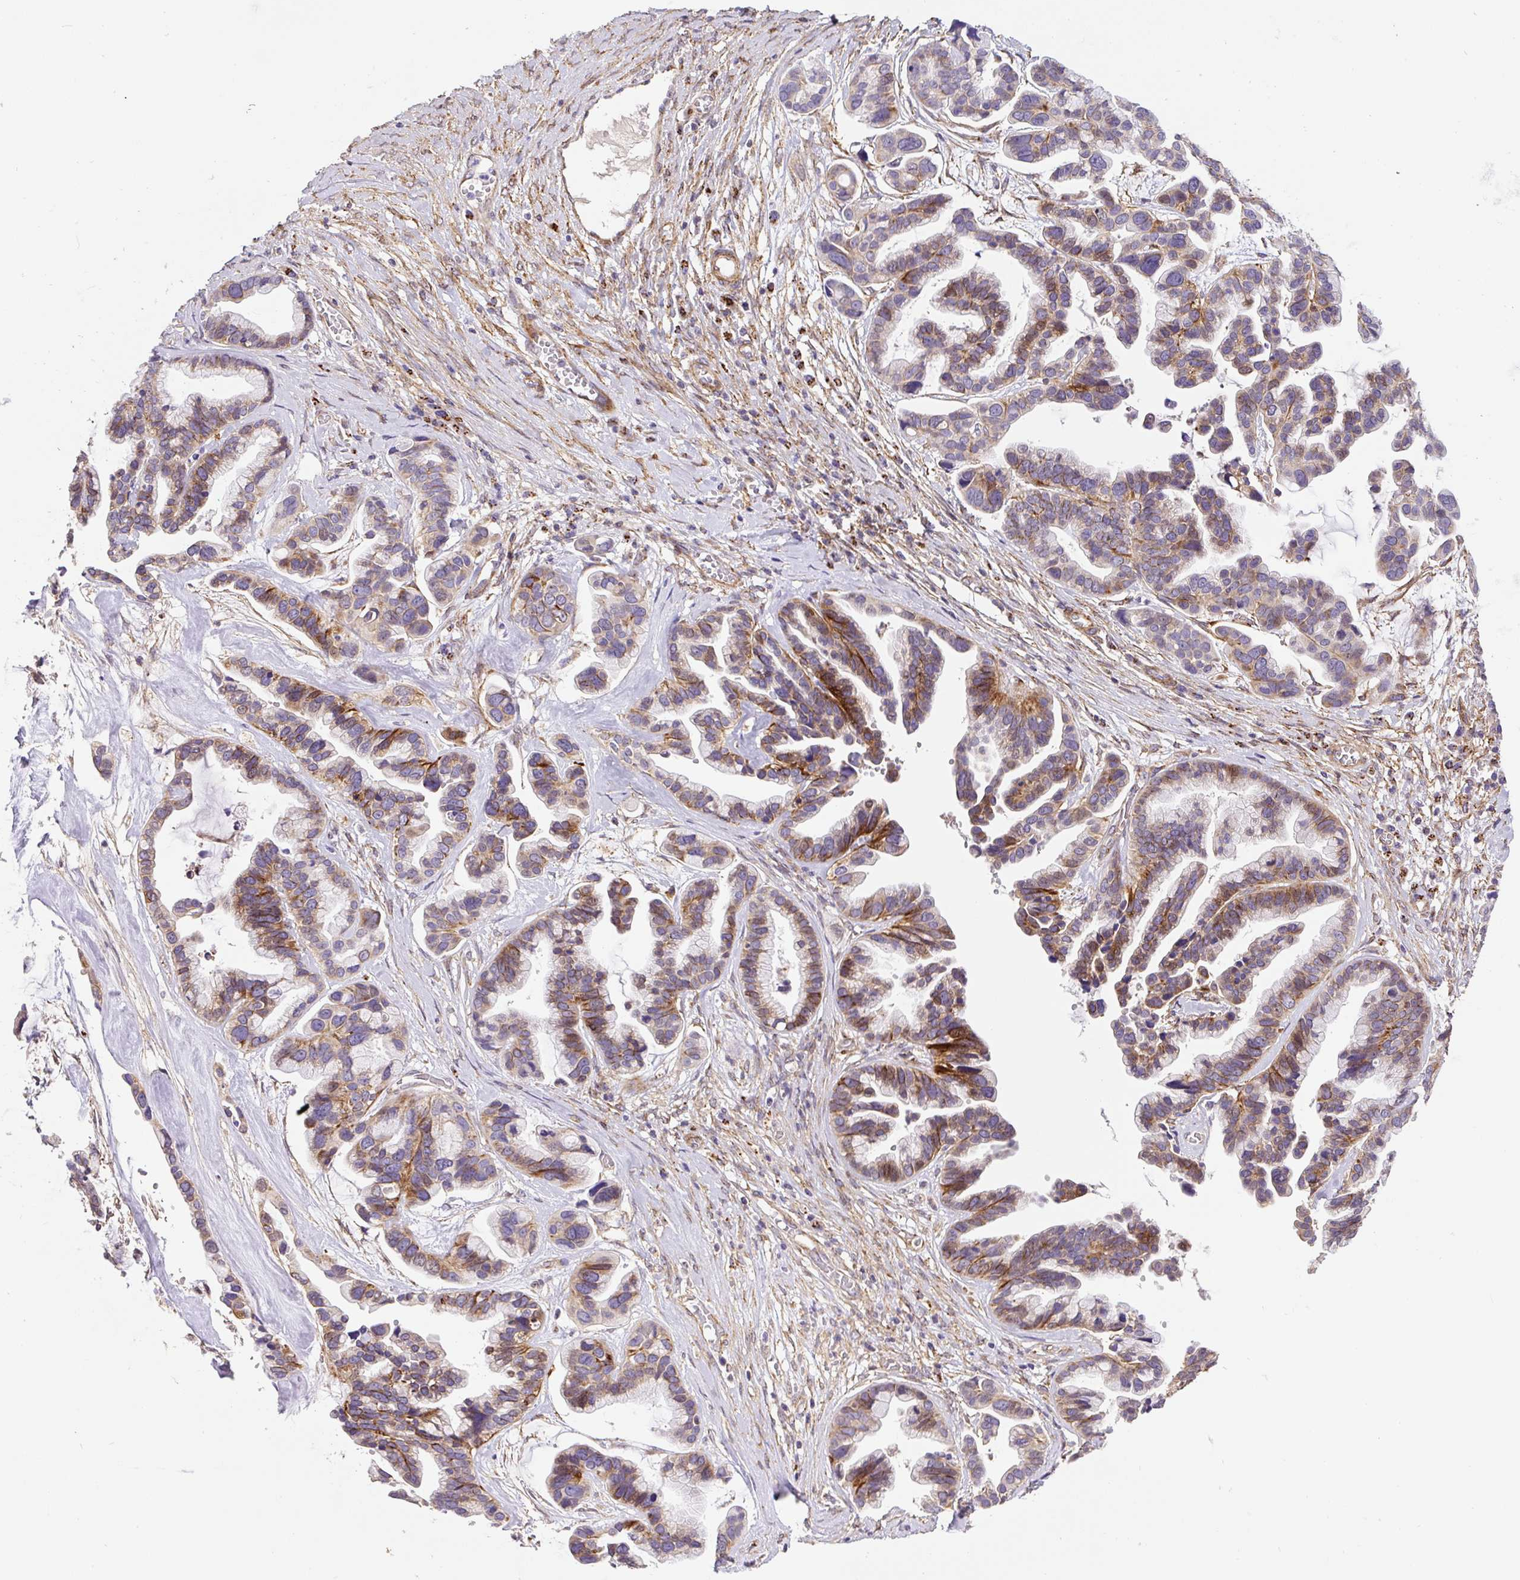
{"staining": {"intensity": "moderate", "quantity": "25%-75%", "location": "cytoplasmic/membranous"}, "tissue": "ovarian cancer", "cell_type": "Tumor cells", "image_type": "cancer", "snomed": [{"axis": "morphology", "description": "Cystadenocarcinoma, serous, NOS"}, {"axis": "topography", "description": "Ovary"}], "caption": "High-power microscopy captured an IHC micrograph of ovarian serous cystadenocarcinoma, revealing moderate cytoplasmic/membranous expression in approximately 25%-75% of tumor cells.", "gene": "RNF170", "patient": {"sex": "female", "age": 56}}